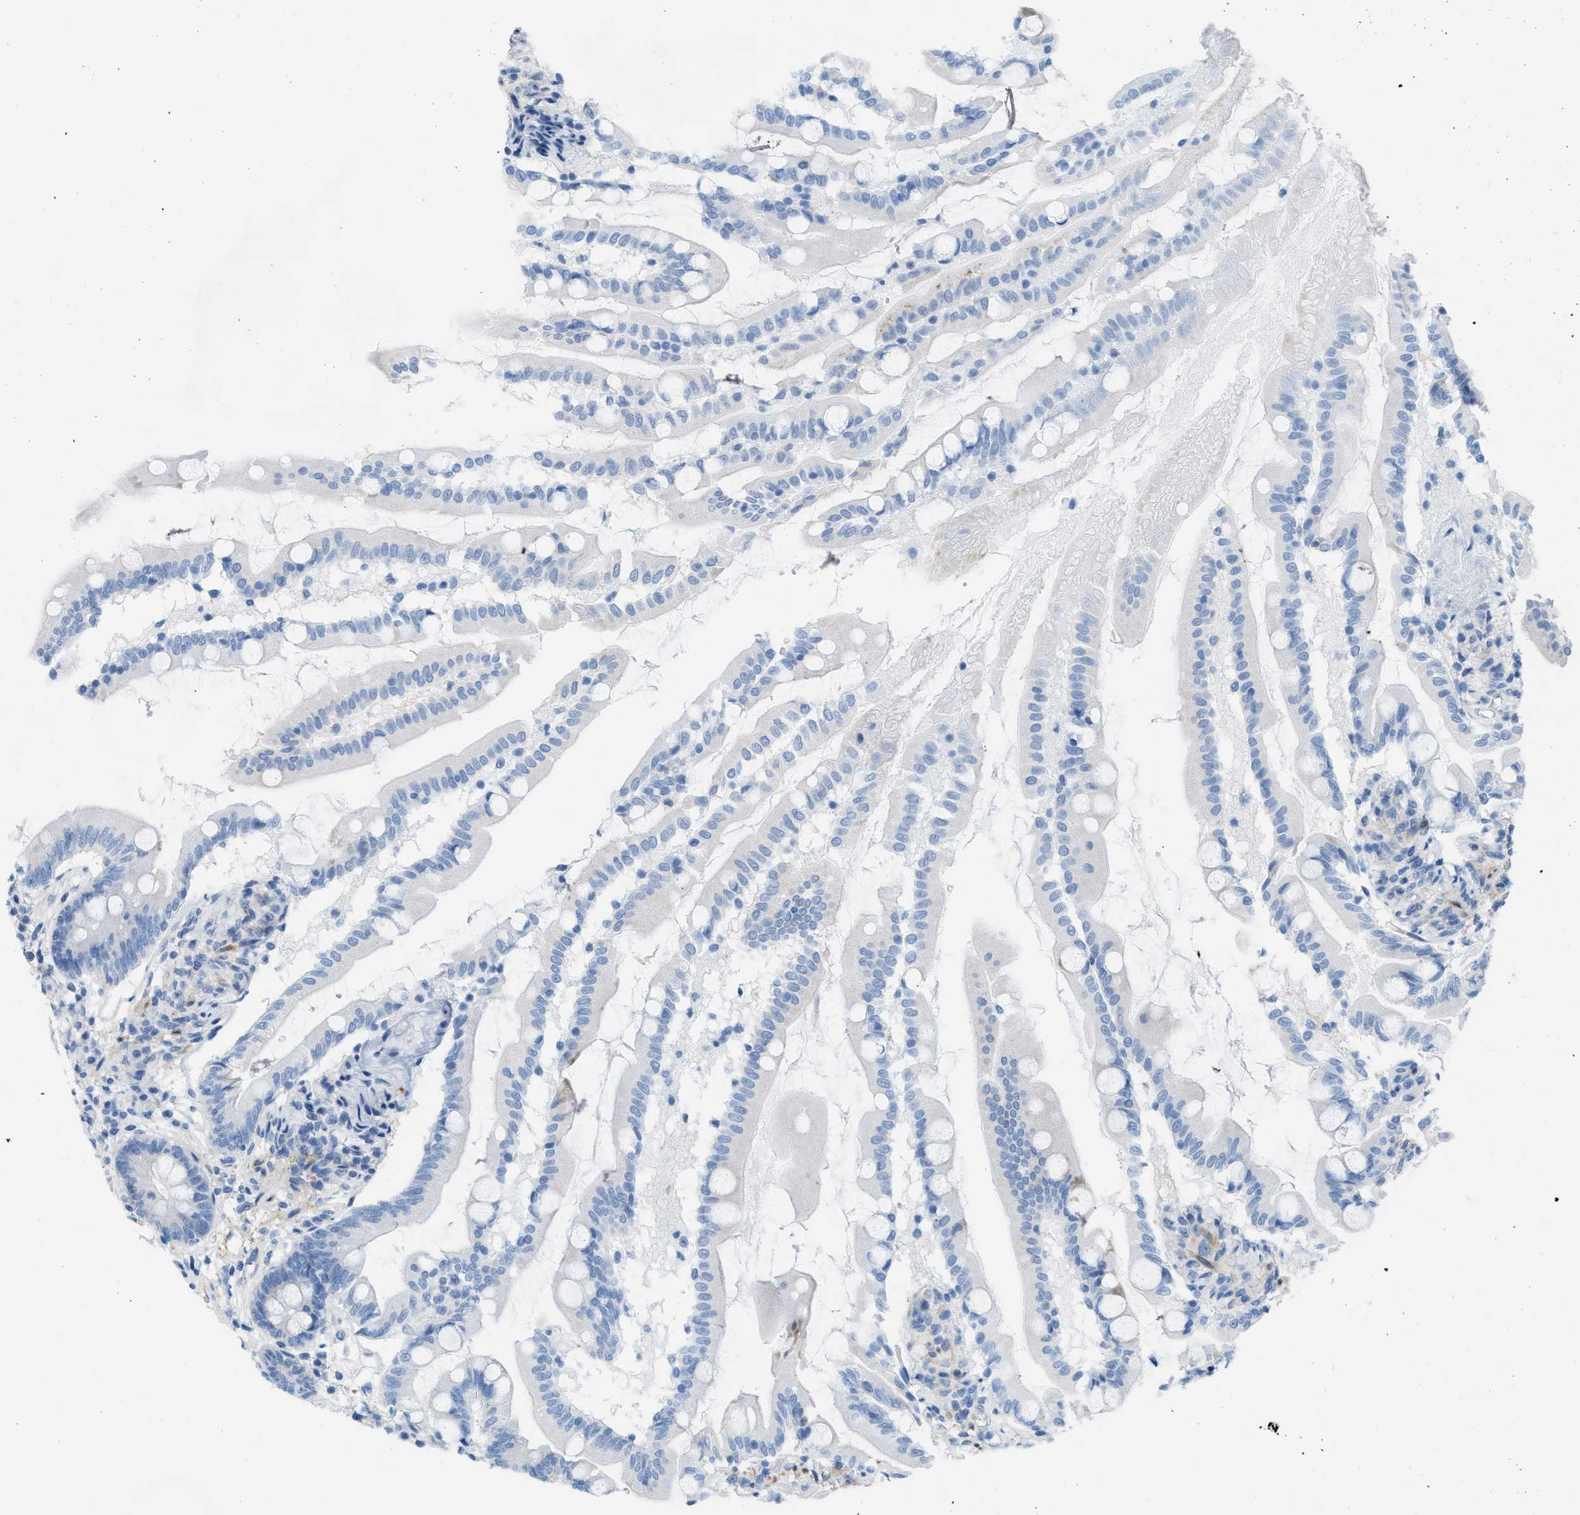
{"staining": {"intensity": "negative", "quantity": "none", "location": "none"}, "tissue": "small intestine", "cell_type": "Glandular cells", "image_type": "normal", "snomed": [{"axis": "morphology", "description": "Normal tissue, NOS"}, {"axis": "topography", "description": "Small intestine"}], "caption": "Photomicrograph shows no protein expression in glandular cells of unremarkable small intestine. Nuclei are stained in blue.", "gene": "ASGR1", "patient": {"sex": "female", "age": 56}}